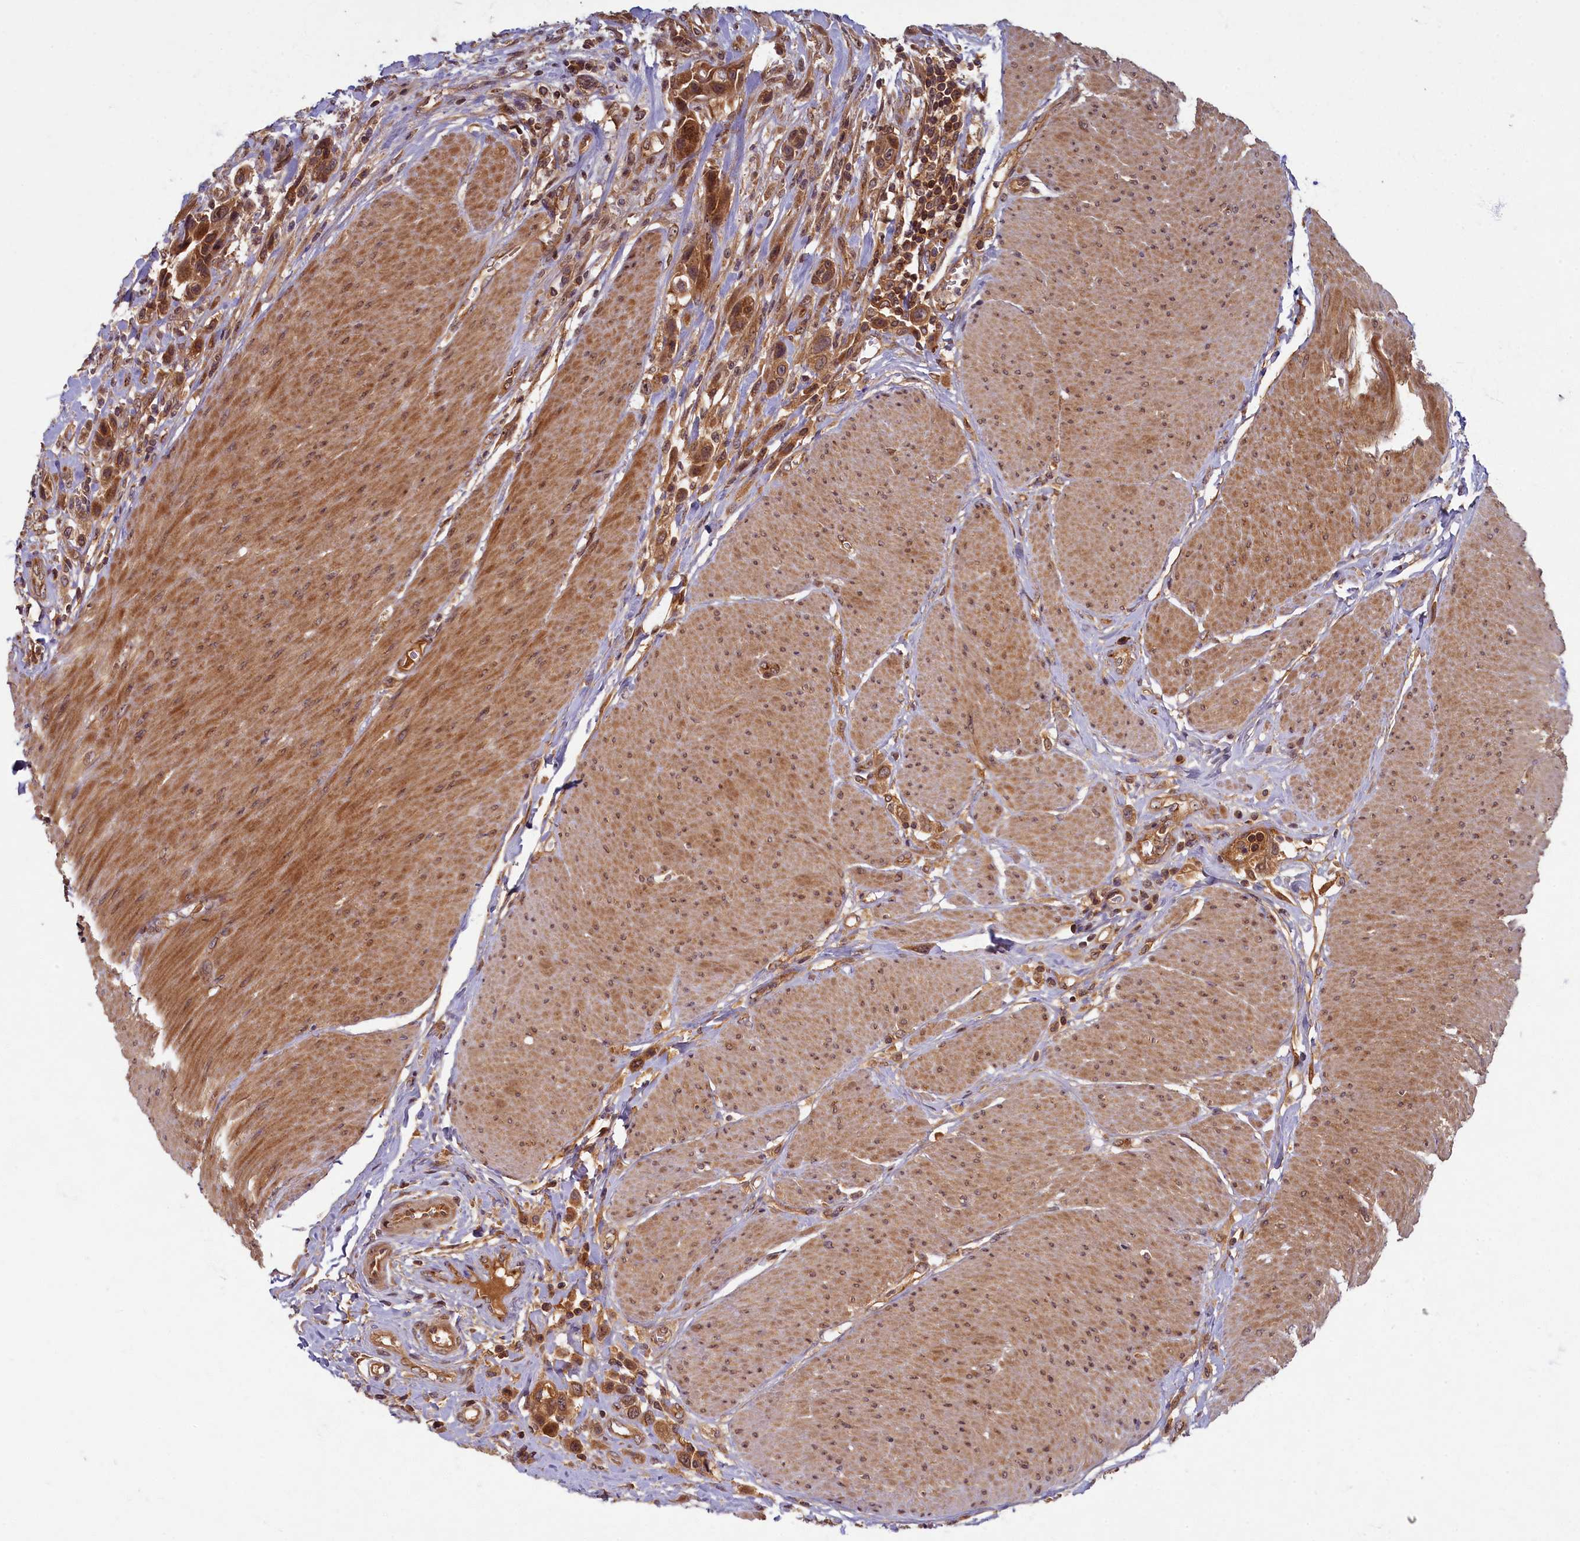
{"staining": {"intensity": "moderate", "quantity": ">75%", "location": "cytoplasmic/membranous"}, "tissue": "urothelial cancer", "cell_type": "Tumor cells", "image_type": "cancer", "snomed": [{"axis": "morphology", "description": "Urothelial carcinoma, High grade"}, {"axis": "topography", "description": "Urinary bladder"}], "caption": "The photomicrograph reveals a brown stain indicating the presence of a protein in the cytoplasmic/membranous of tumor cells in urothelial carcinoma (high-grade).", "gene": "BICD1", "patient": {"sex": "male", "age": 50}}